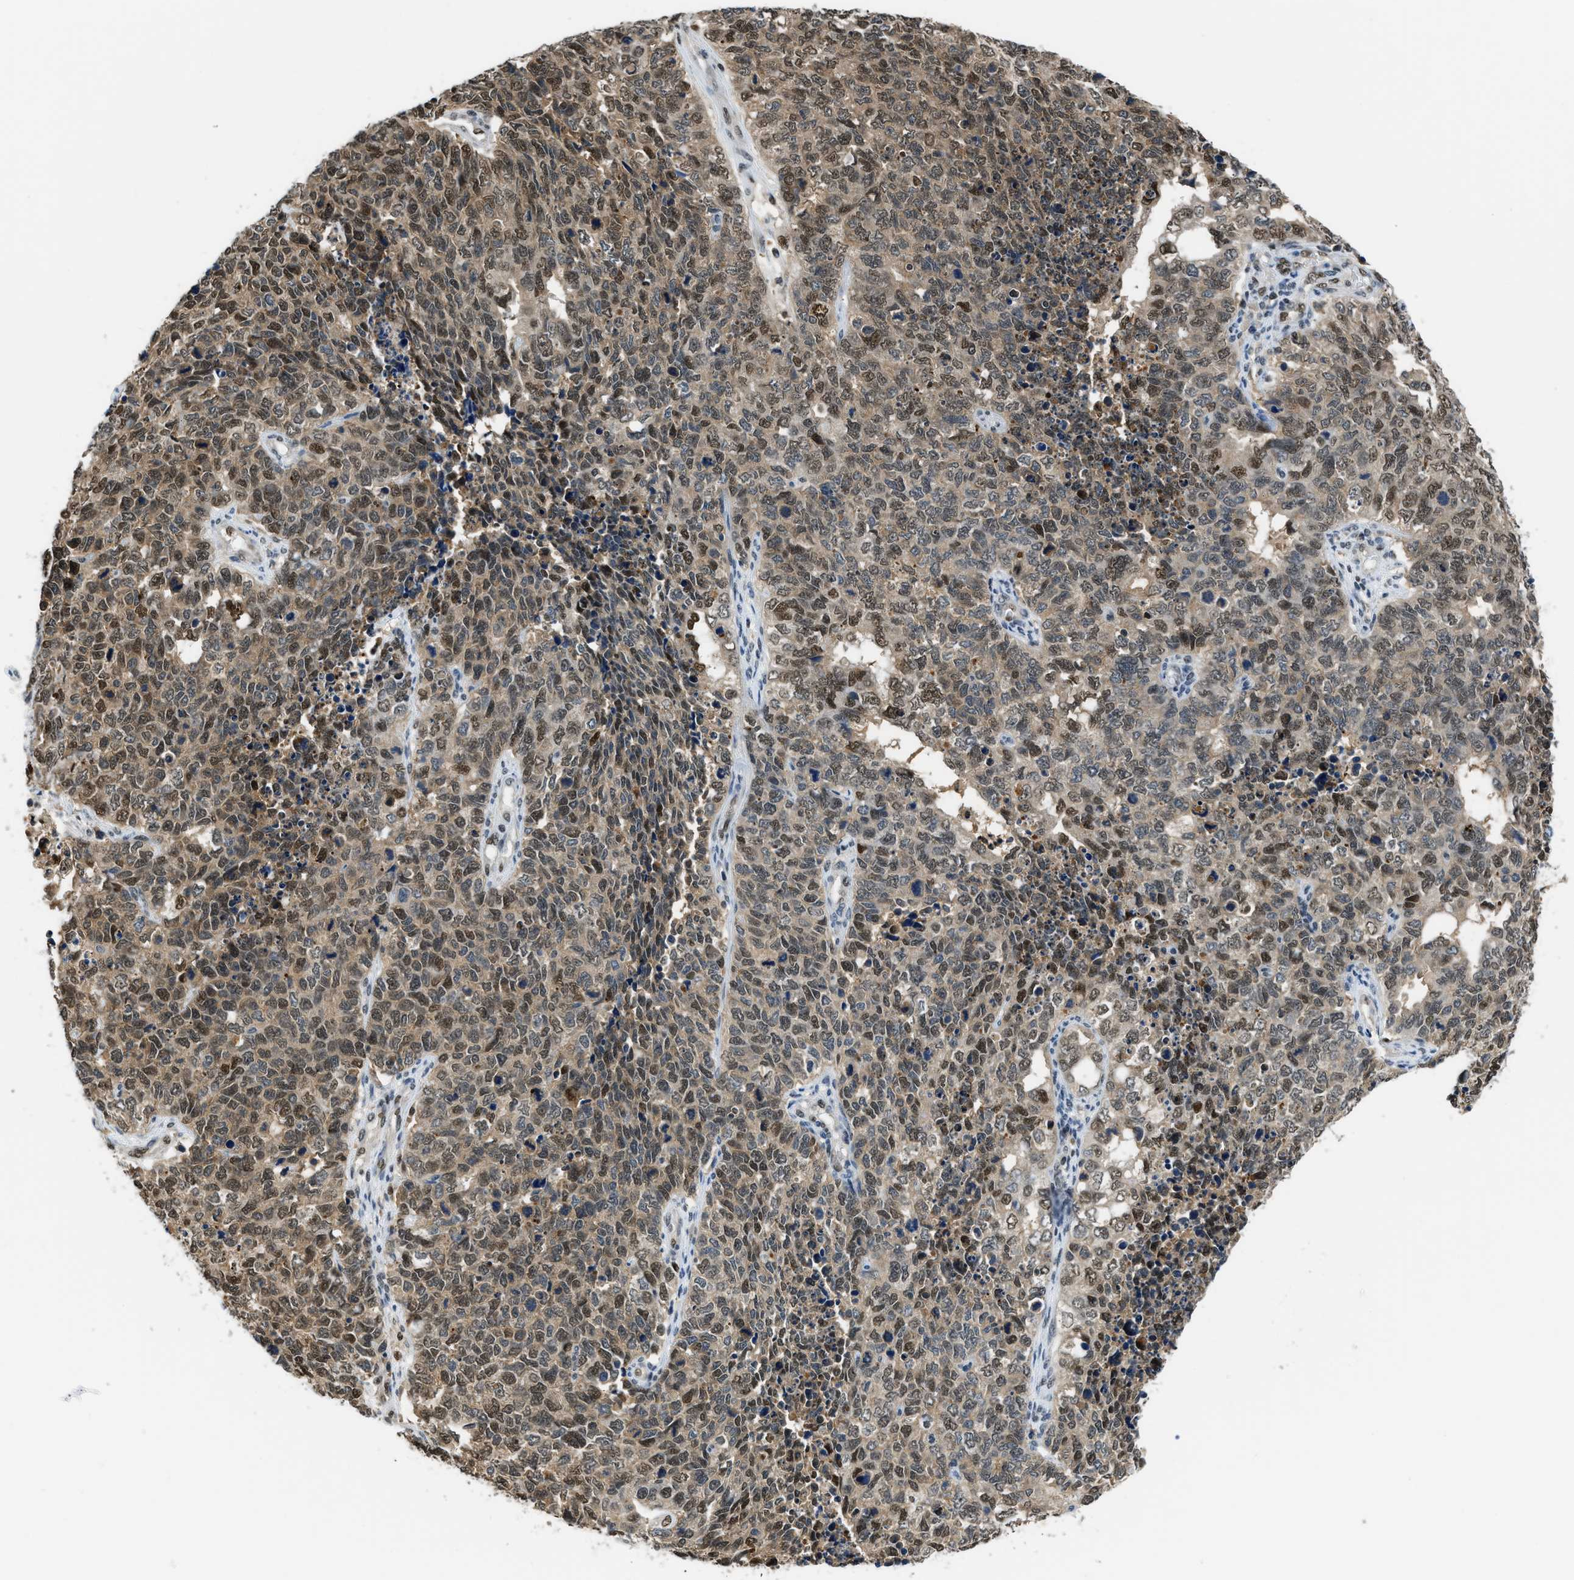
{"staining": {"intensity": "moderate", "quantity": "25%-75%", "location": "nuclear"}, "tissue": "cervical cancer", "cell_type": "Tumor cells", "image_type": "cancer", "snomed": [{"axis": "morphology", "description": "Squamous cell carcinoma, NOS"}, {"axis": "topography", "description": "Cervix"}], "caption": "Immunohistochemical staining of human cervical squamous cell carcinoma reveals medium levels of moderate nuclear positivity in approximately 25%-75% of tumor cells. The protein of interest is stained brown, and the nuclei are stained in blue (DAB (3,3'-diaminobenzidine) IHC with brightfield microscopy, high magnification).", "gene": "ALX1", "patient": {"sex": "female", "age": 63}}